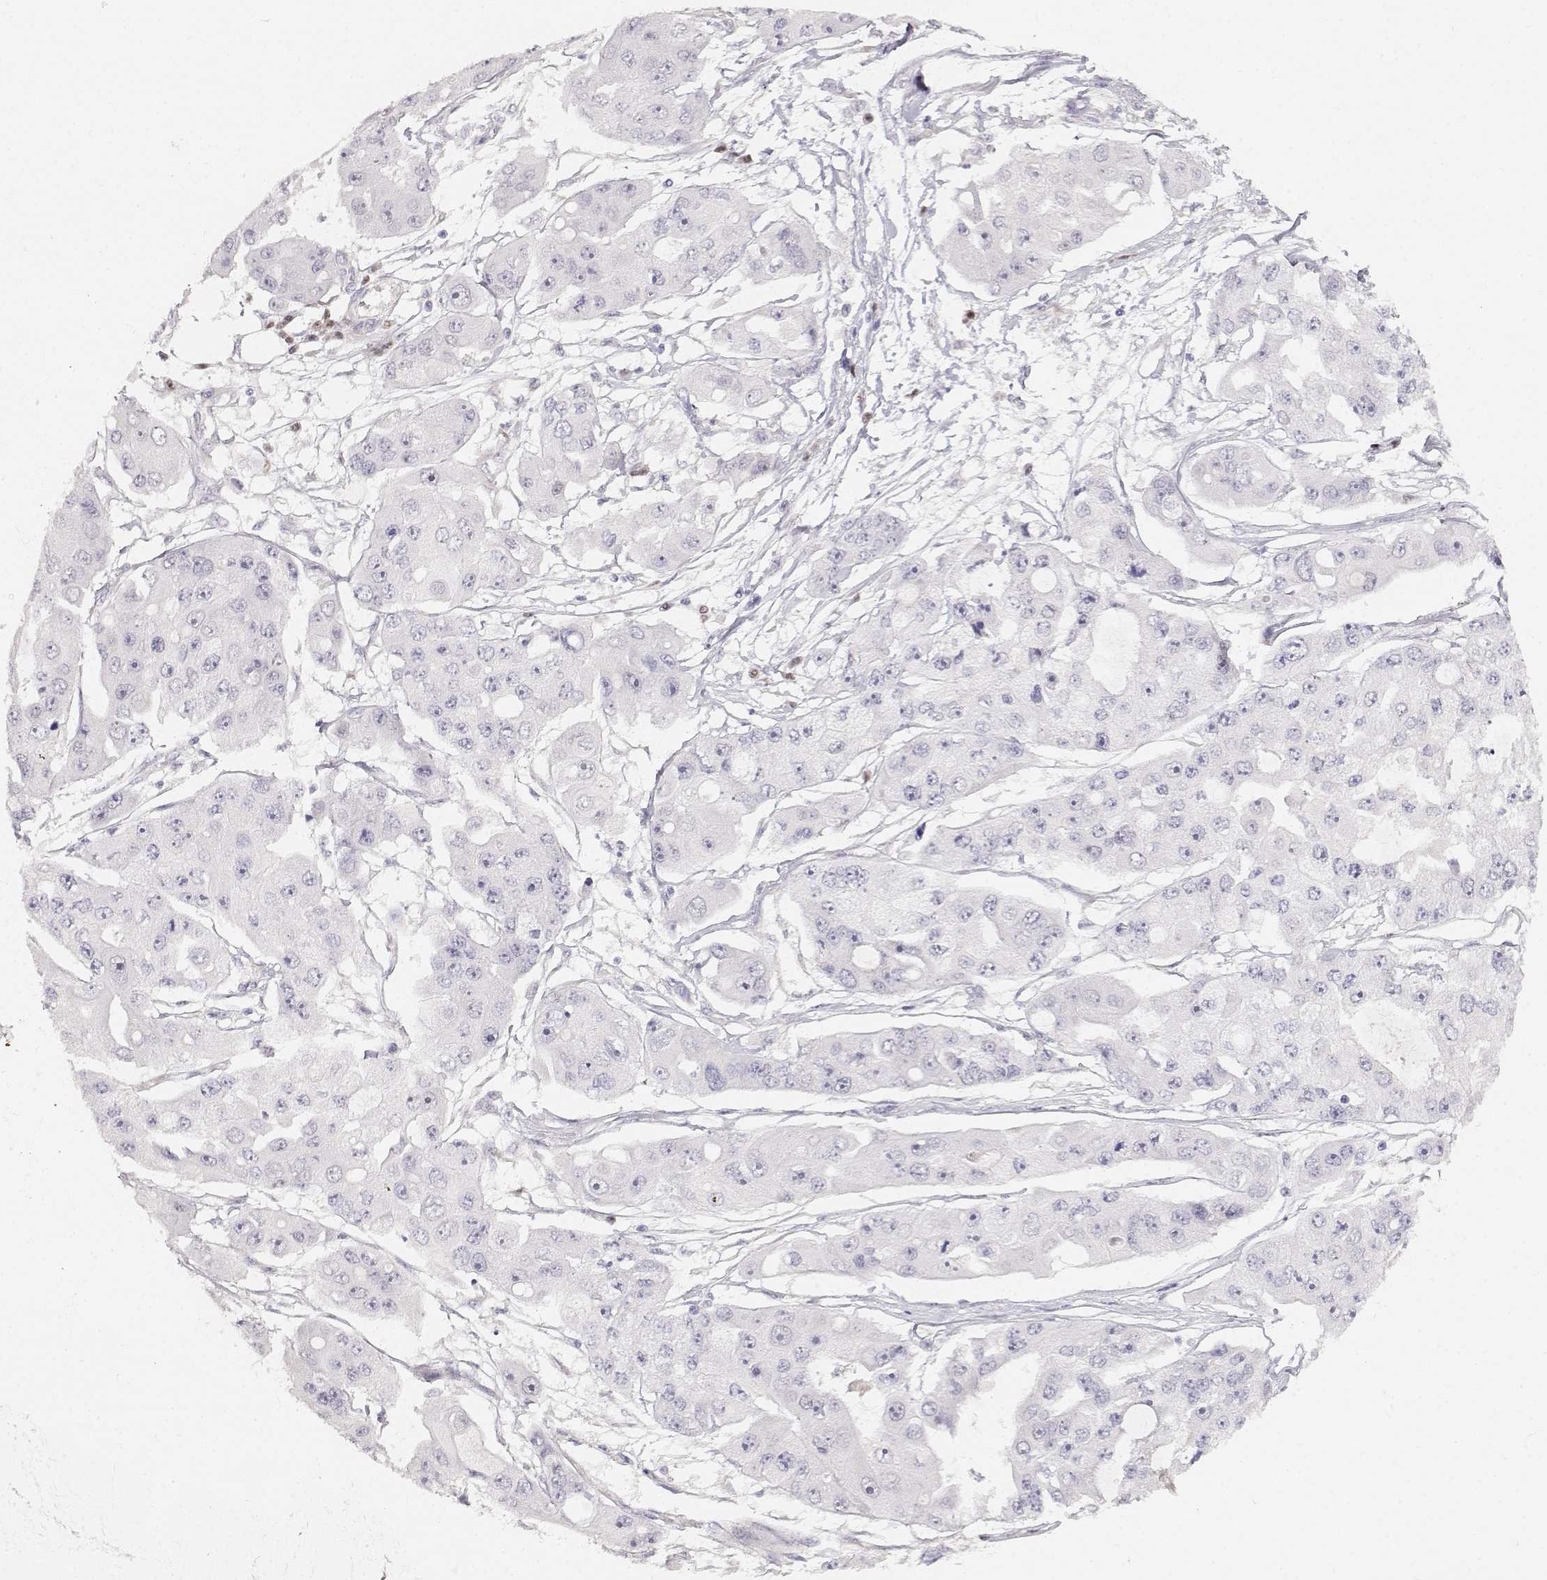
{"staining": {"intensity": "negative", "quantity": "none", "location": "none"}, "tissue": "ovarian cancer", "cell_type": "Tumor cells", "image_type": "cancer", "snomed": [{"axis": "morphology", "description": "Cystadenocarcinoma, serous, NOS"}, {"axis": "topography", "description": "Ovary"}], "caption": "Immunohistochemistry micrograph of neoplastic tissue: human serous cystadenocarcinoma (ovarian) stained with DAB (3,3'-diaminobenzidine) reveals no significant protein positivity in tumor cells.", "gene": "EAF2", "patient": {"sex": "female", "age": 56}}